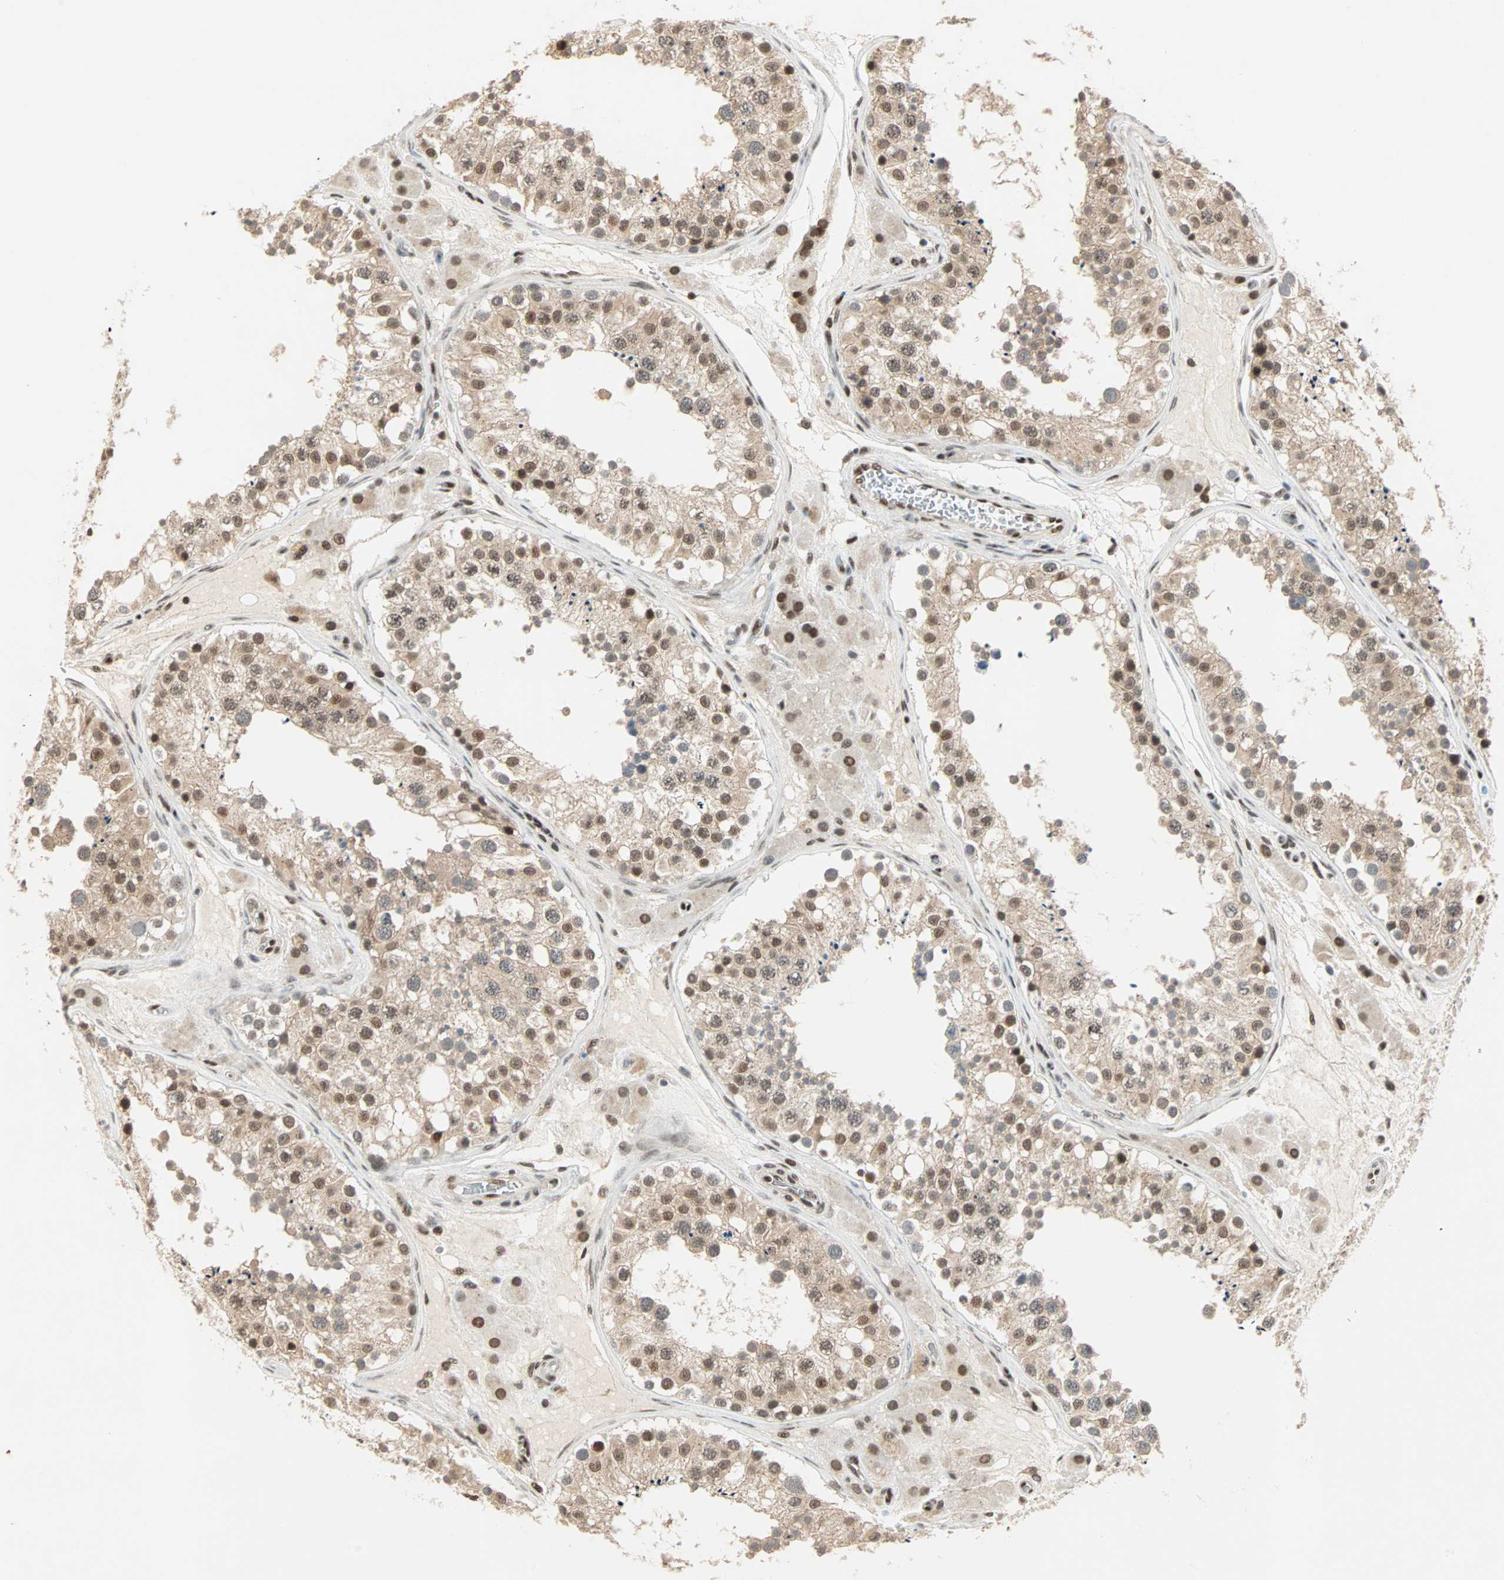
{"staining": {"intensity": "moderate", "quantity": ">75%", "location": "cytoplasmic/membranous,nuclear"}, "tissue": "testis", "cell_type": "Cells in seminiferous ducts", "image_type": "normal", "snomed": [{"axis": "morphology", "description": "Normal tissue, NOS"}, {"axis": "topography", "description": "Testis"}], "caption": "This photomicrograph displays immunohistochemistry staining of normal human testis, with medium moderate cytoplasmic/membranous,nuclear staining in approximately >75% of cells in seminiferous ducts.", "gene": "BLM", "patient": {"sex": "male", "age": 26}}